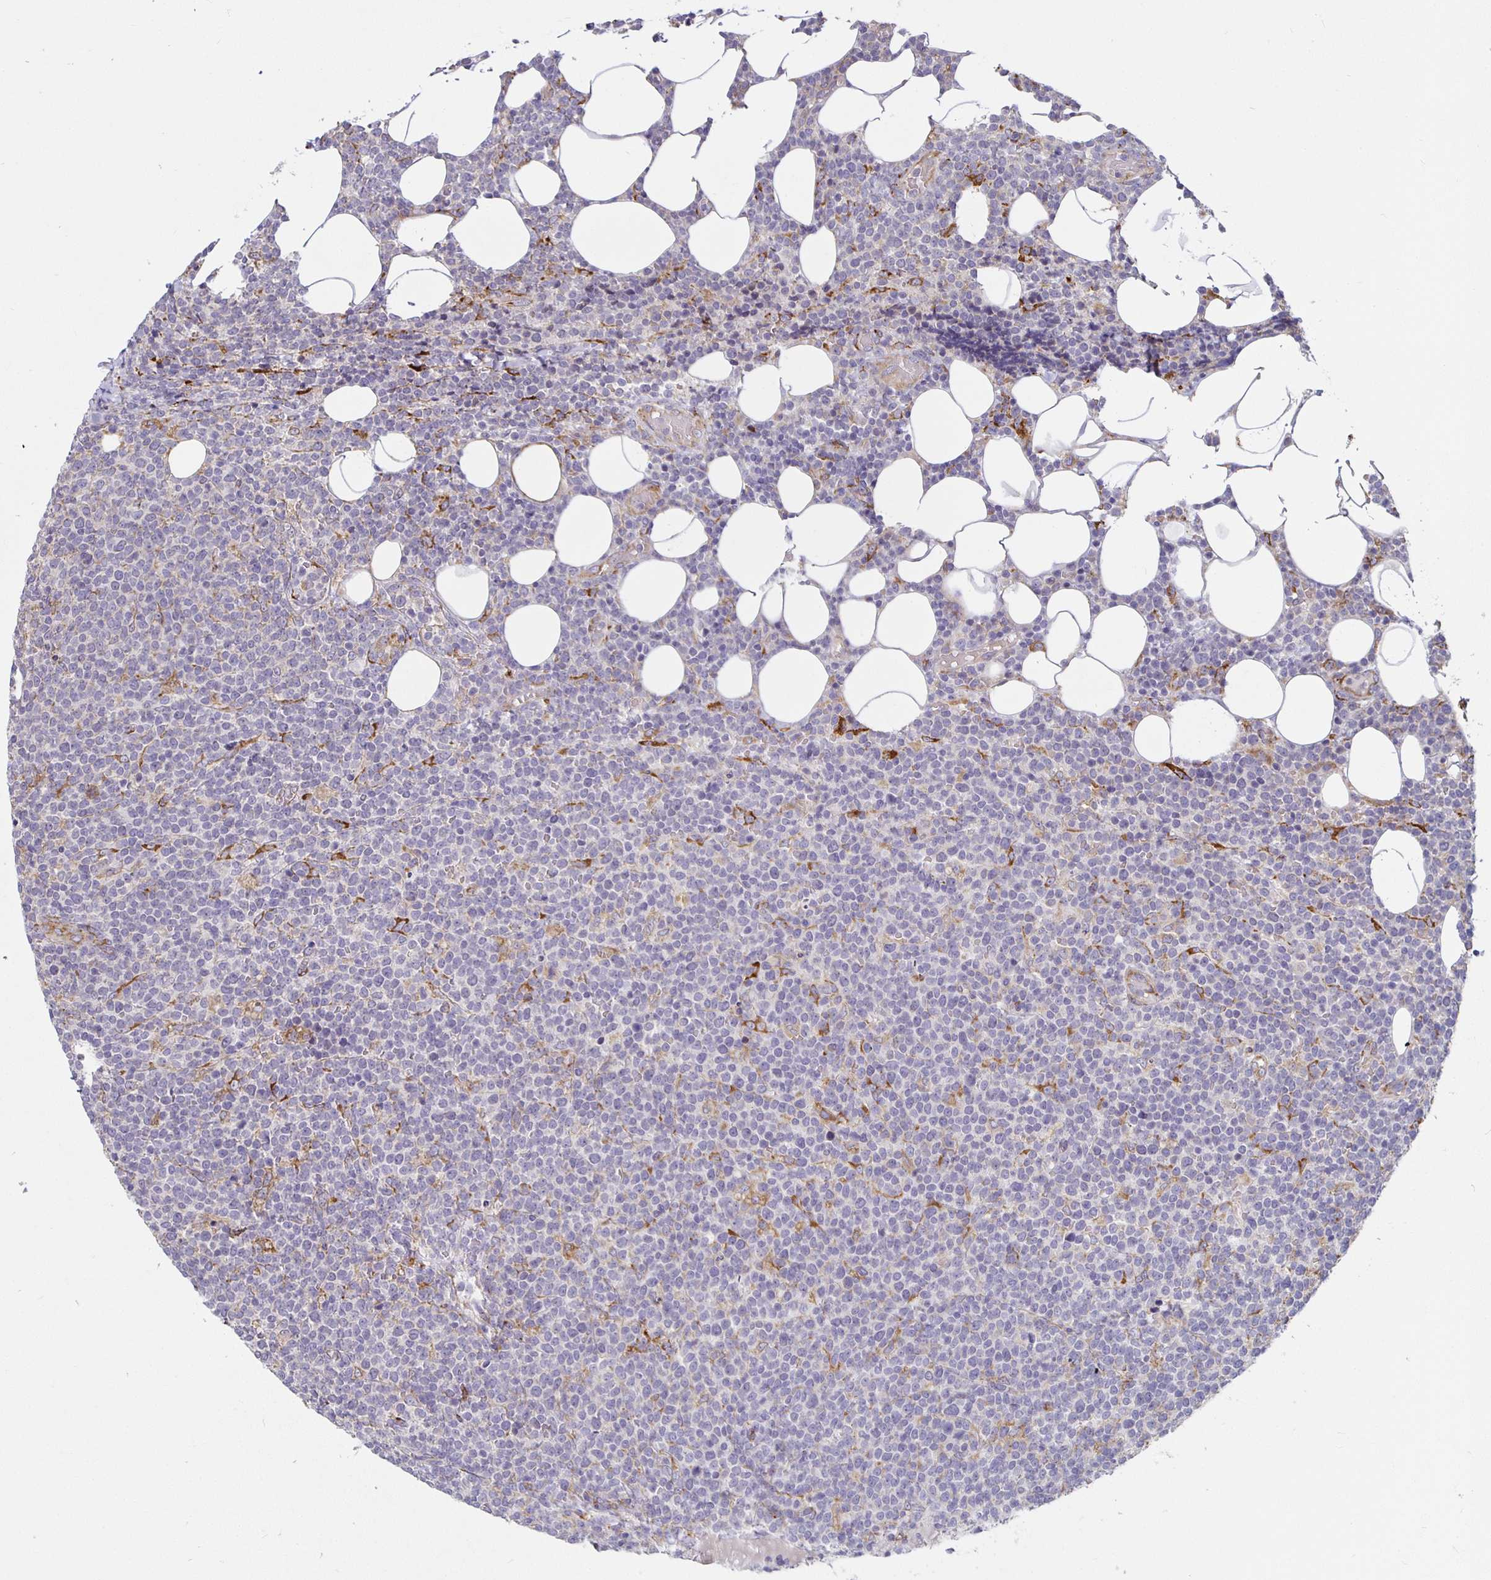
{"staining": {"intensity": "negative", "quantity": "none", "location": "none"}, "tissue": "lymphoma", "cell_type": "Tumor cells", "image_type": "cancer", "snomed": [{"axis": "morphology", "description": "Malignant lymphoma, non-Hodgkin's type, High grade"}, {"axis": "topography", "description": "Lymph node"}], "caption": "Lymphoma stained for a protein using immunohistochemistry shows no positivity tumor cells.", "gene": "P4HA2", "patient": {"sex": "male", "age": 61}}